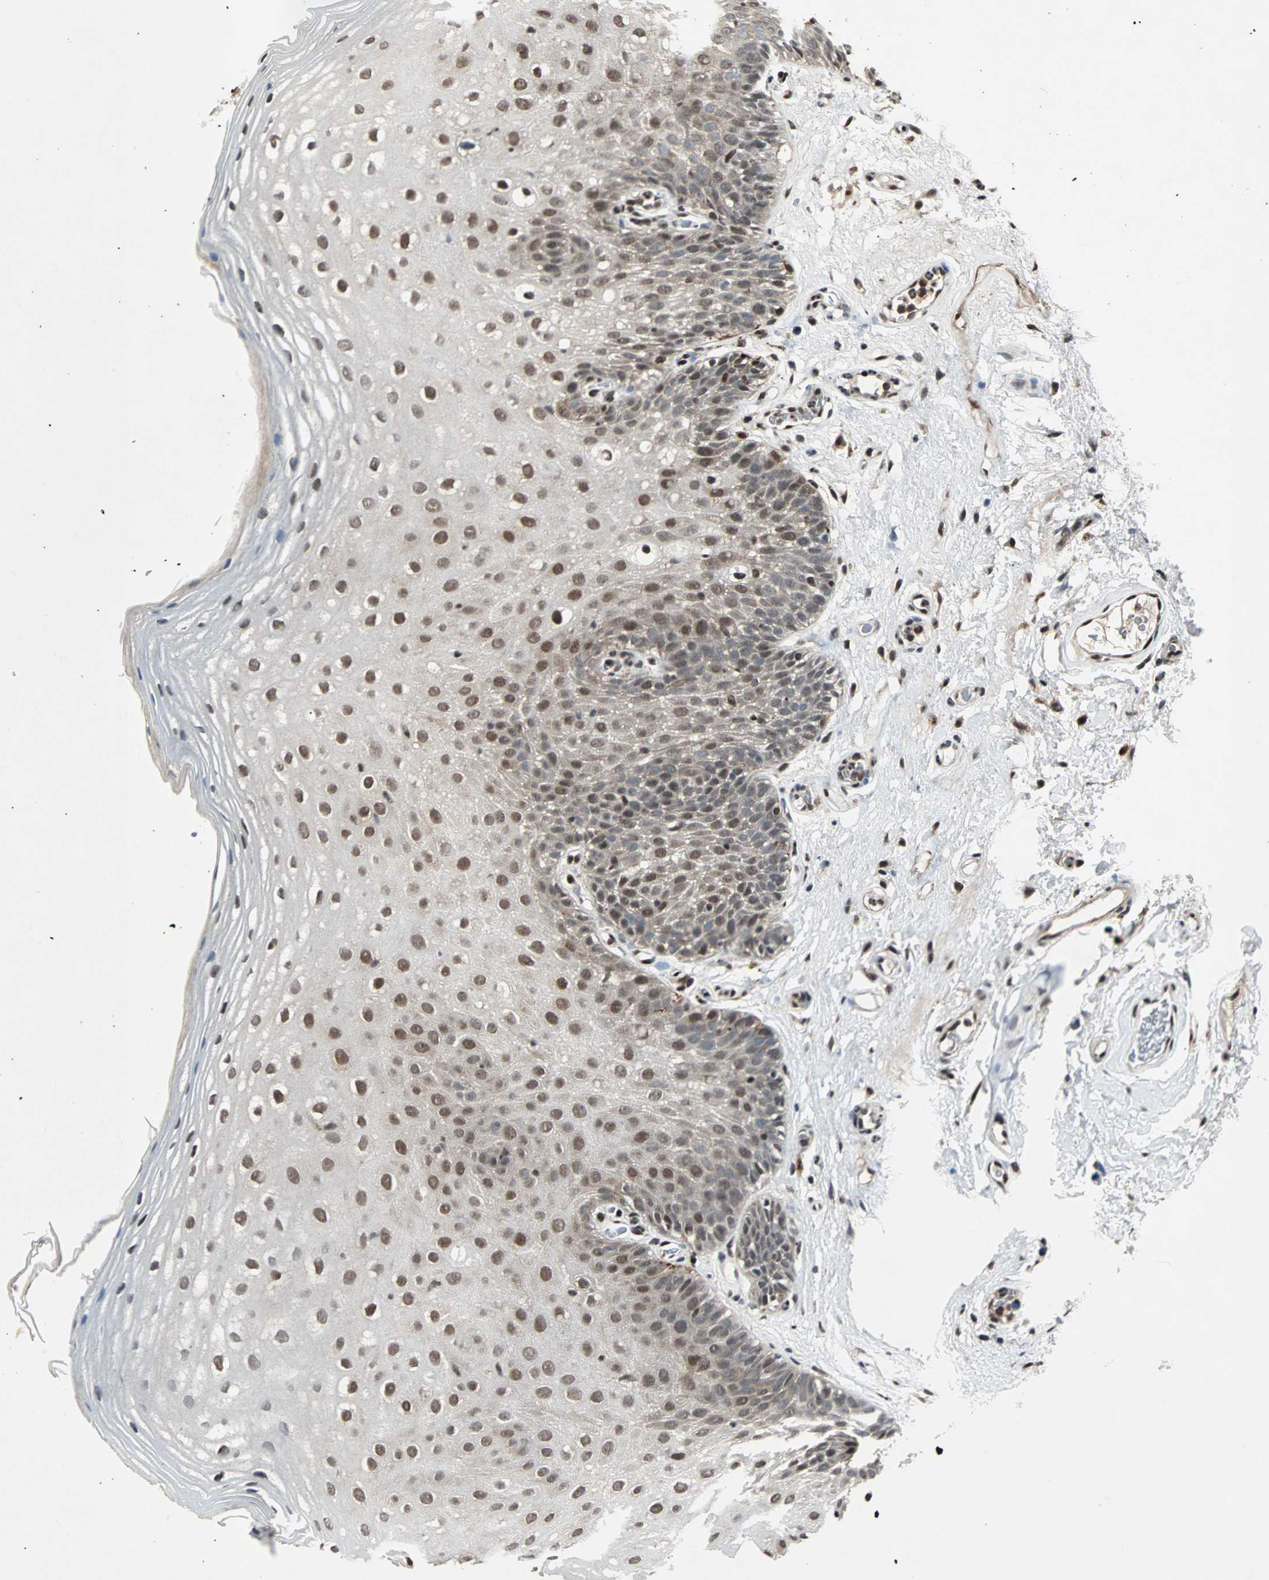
{"staining": {"intensity": "moderate", "quantity": ">75%", "location": "cytoplasmic/membranous,nuclear"}, "tissue": "oral mucosa", "cell_type": "Squamous epithelial cells", "image_type": "normal", "snomed": [{"axis": "morphology", "description": "Normal tissue, NOS"}, {"axis": "morphology", "description": "Squamous cell carcinoma, NOS"}, {"axis": "topography", "description": "Skeletal muscle"}, {"axis": "topography", "description": "Oral tissue"}], "caption": "Moderate cytoplasmic/membranous,nuclear positivity is seen in about >75% of squamous epithelial cells in normal oral mucosa. (brown staining indicates protein expression, while blue staining denotes nuclei).", "gene": "ACLY", "patient": {"sex": "male", "age": 71}}